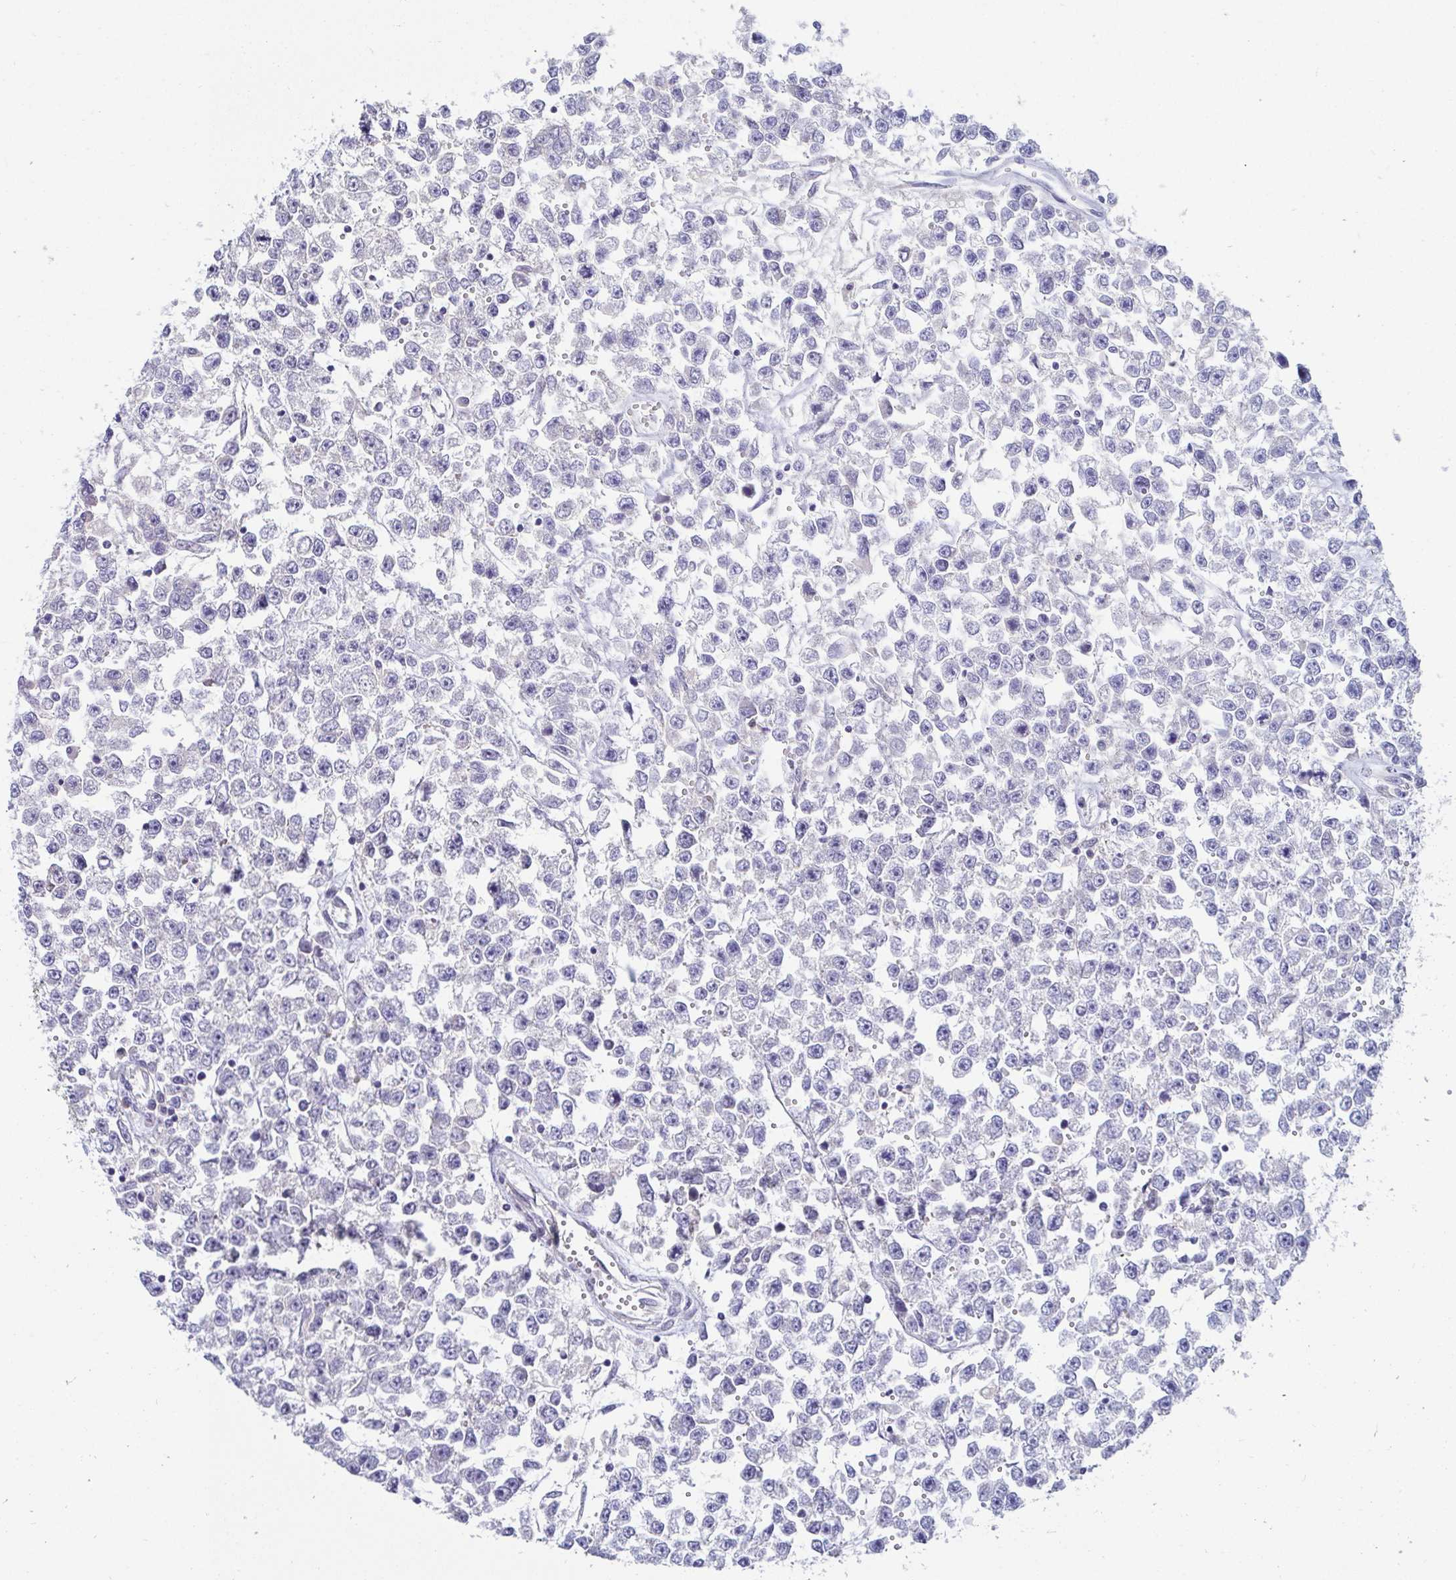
{"staining": {"intensity": "negative", "quantity": "none", "location": "none"}, "tissue": "testis cancer", "cell_type": "Tumor cells", "image_type": "cancer", "snomed": [{"axis": "morphology", "description": "Seminoma, NOS"}, {"axis": "topography", "description": "Testis"}], "caption": "Seminoma (testis) stained for a protein using IHC exhibits no staining tumor cells.", "gene": "C4orf17", "patient": {"sex": "male", "age": 34}}